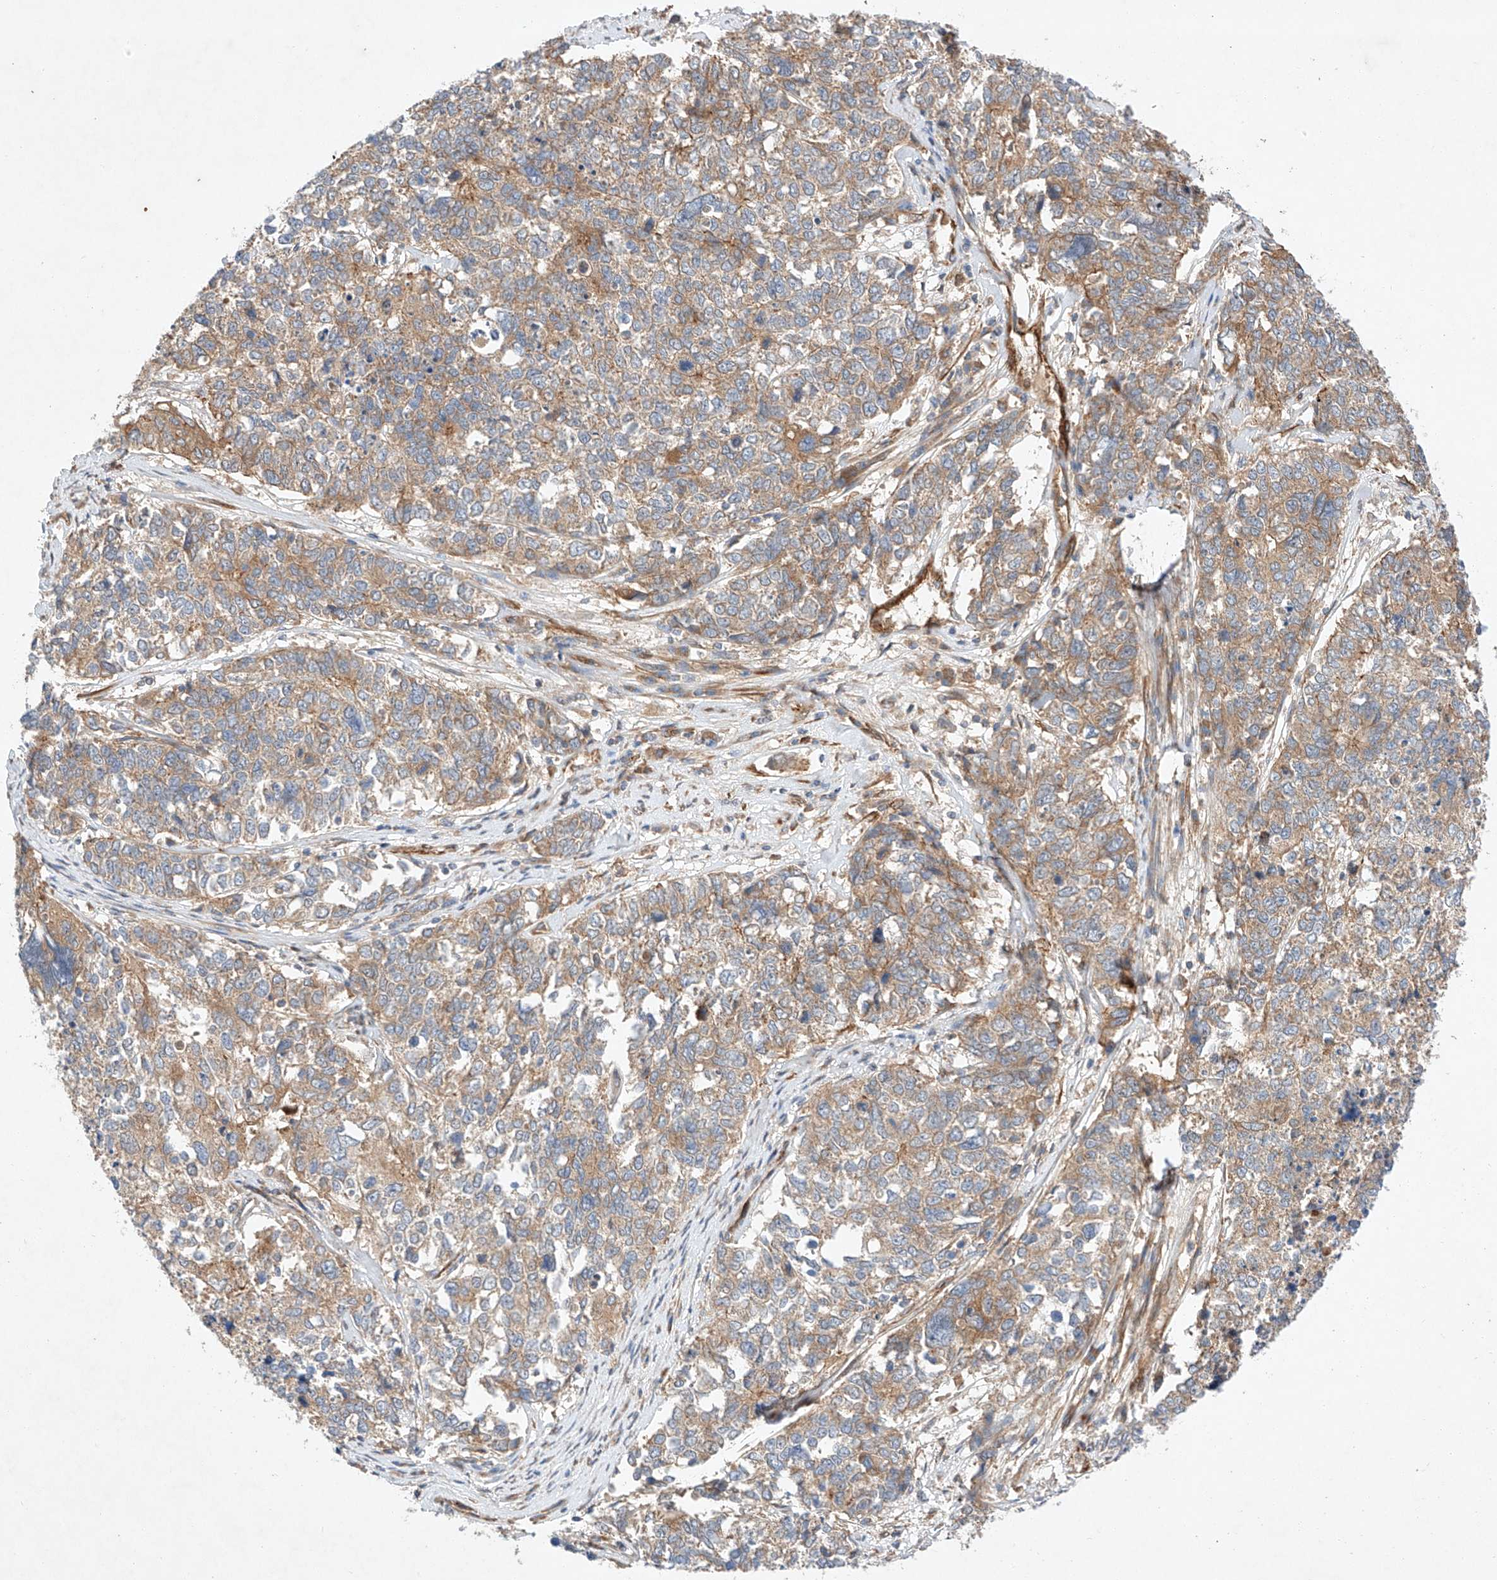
{"staining": {"intensity": "moderate", "quantity": ">75%", "location": "cytoplasmic/membranous"}, "tissue": "cervical cancer", "cell_type": "Tumor cells", "image_type": "cancer", "snomed": [{"axis": "morphology", "description": "Squamous cell carcinoma, NOS"}, {"axis": "topography", "description": "Cervix"}], "caption": "About >75% of tumor cells in human cervical cancer (squamous cell carcinoma) reveal moderate cytoplasmic/membranous protein expression as visualized by brown immunohistochemical staining.", "gene": "RAB23", "patient": {"sex": "female", "age": 63}}